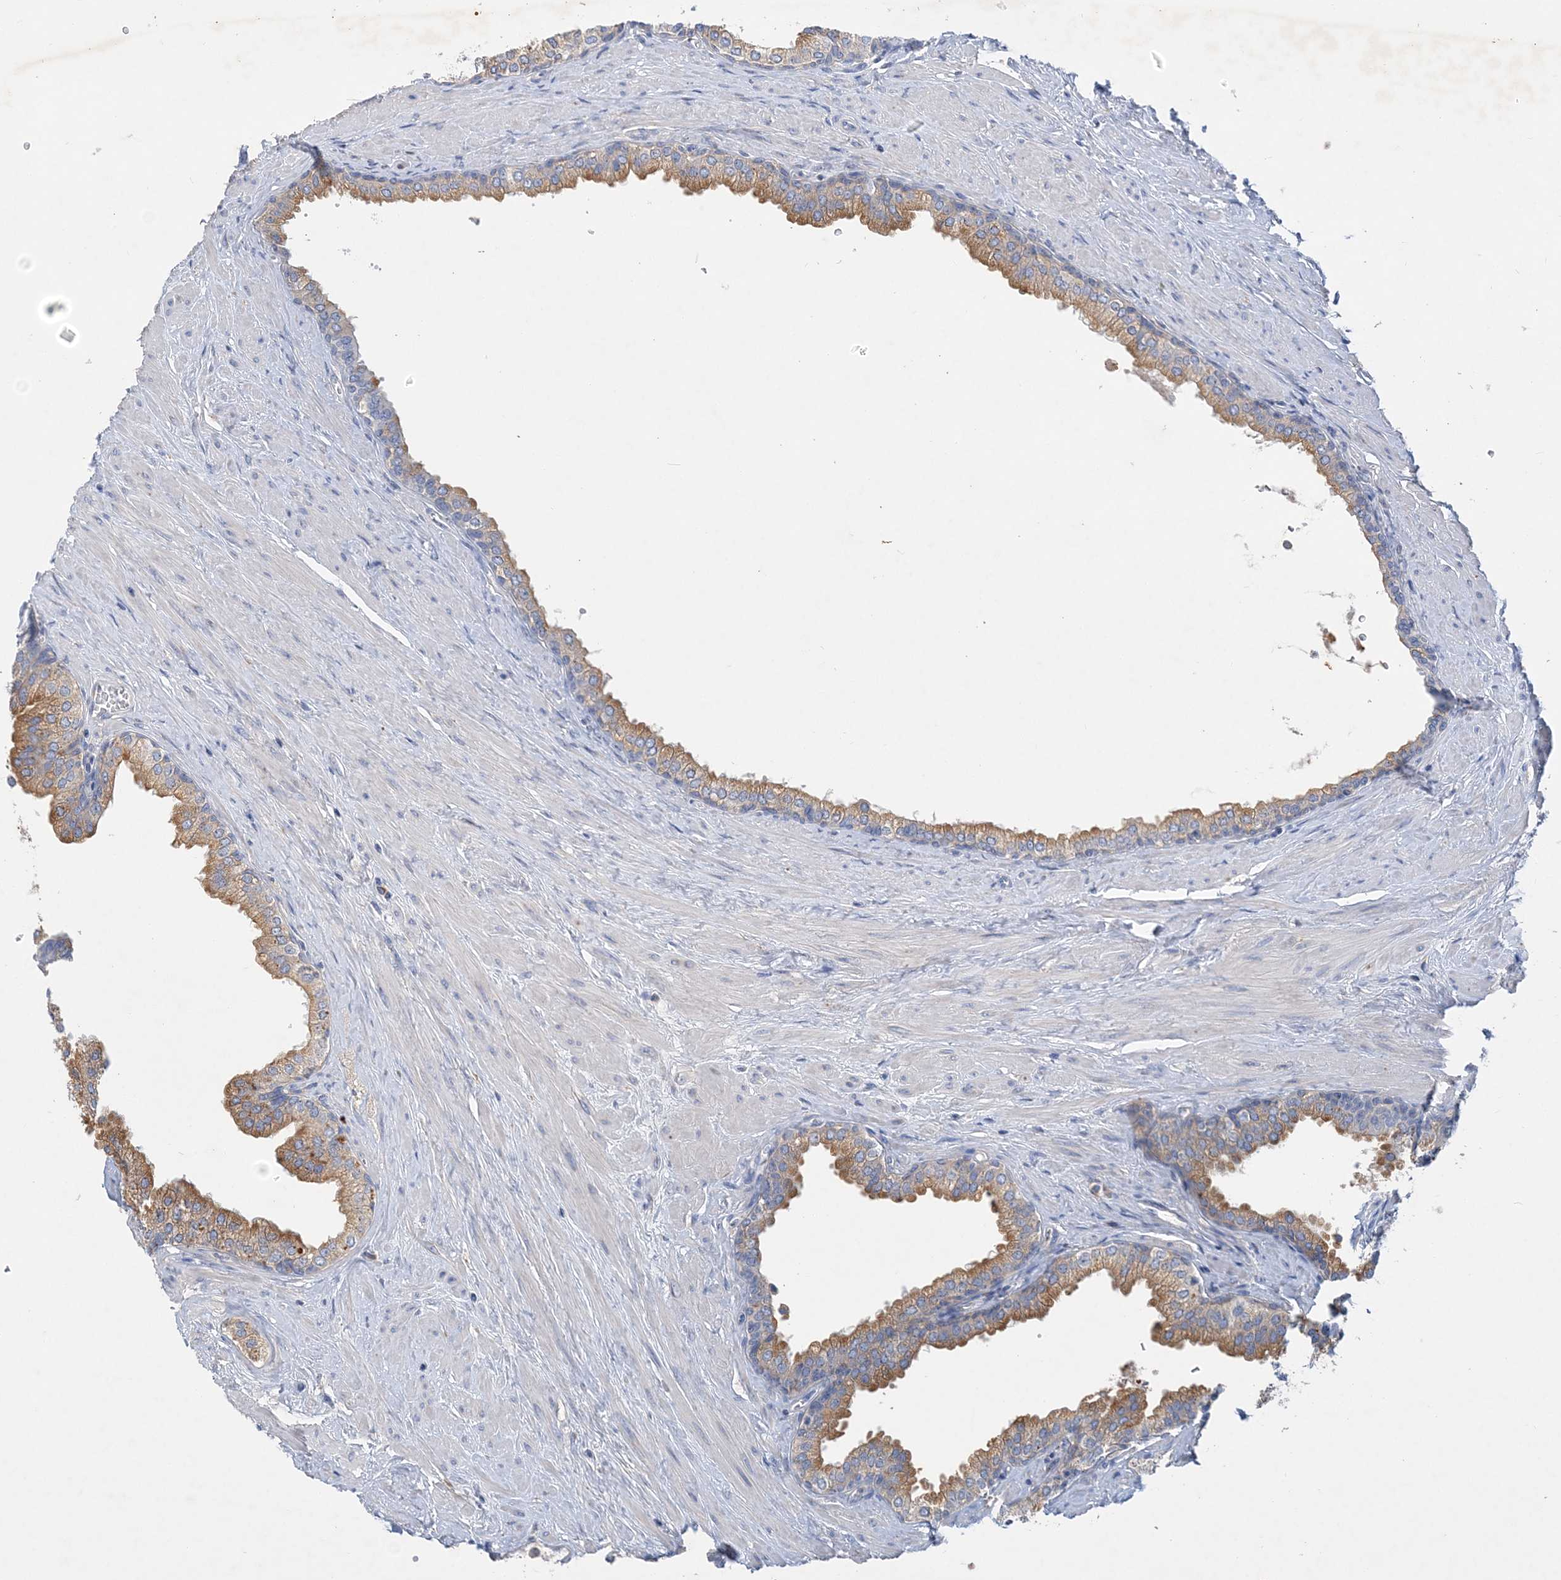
{"staining": {"intensity": "moderate", "quantity": ">75%", "location": "cytoplasmic/membranous"}, "tissue": "prostate", "cell_type": "Glandular cells", "image_type": "normal", "snomed": [{"axis": "morphology", "description": "Normal tissue, NOS"}, {"axis": "morphology", "description": "Urothelial carcinoma, Low grade"}, {"axis": "topography", "description": "Urinary bladder"}, {"axis": "topography", "description": "Prostate"}], "caption": "Protein positivity by IHC reveals moderate cytoplasmic/membranous positivity in about >75% of glandular cells in unremarkable prostate.", "gene": "GRINA", "patient": {"sex": "male", "age": 60}}